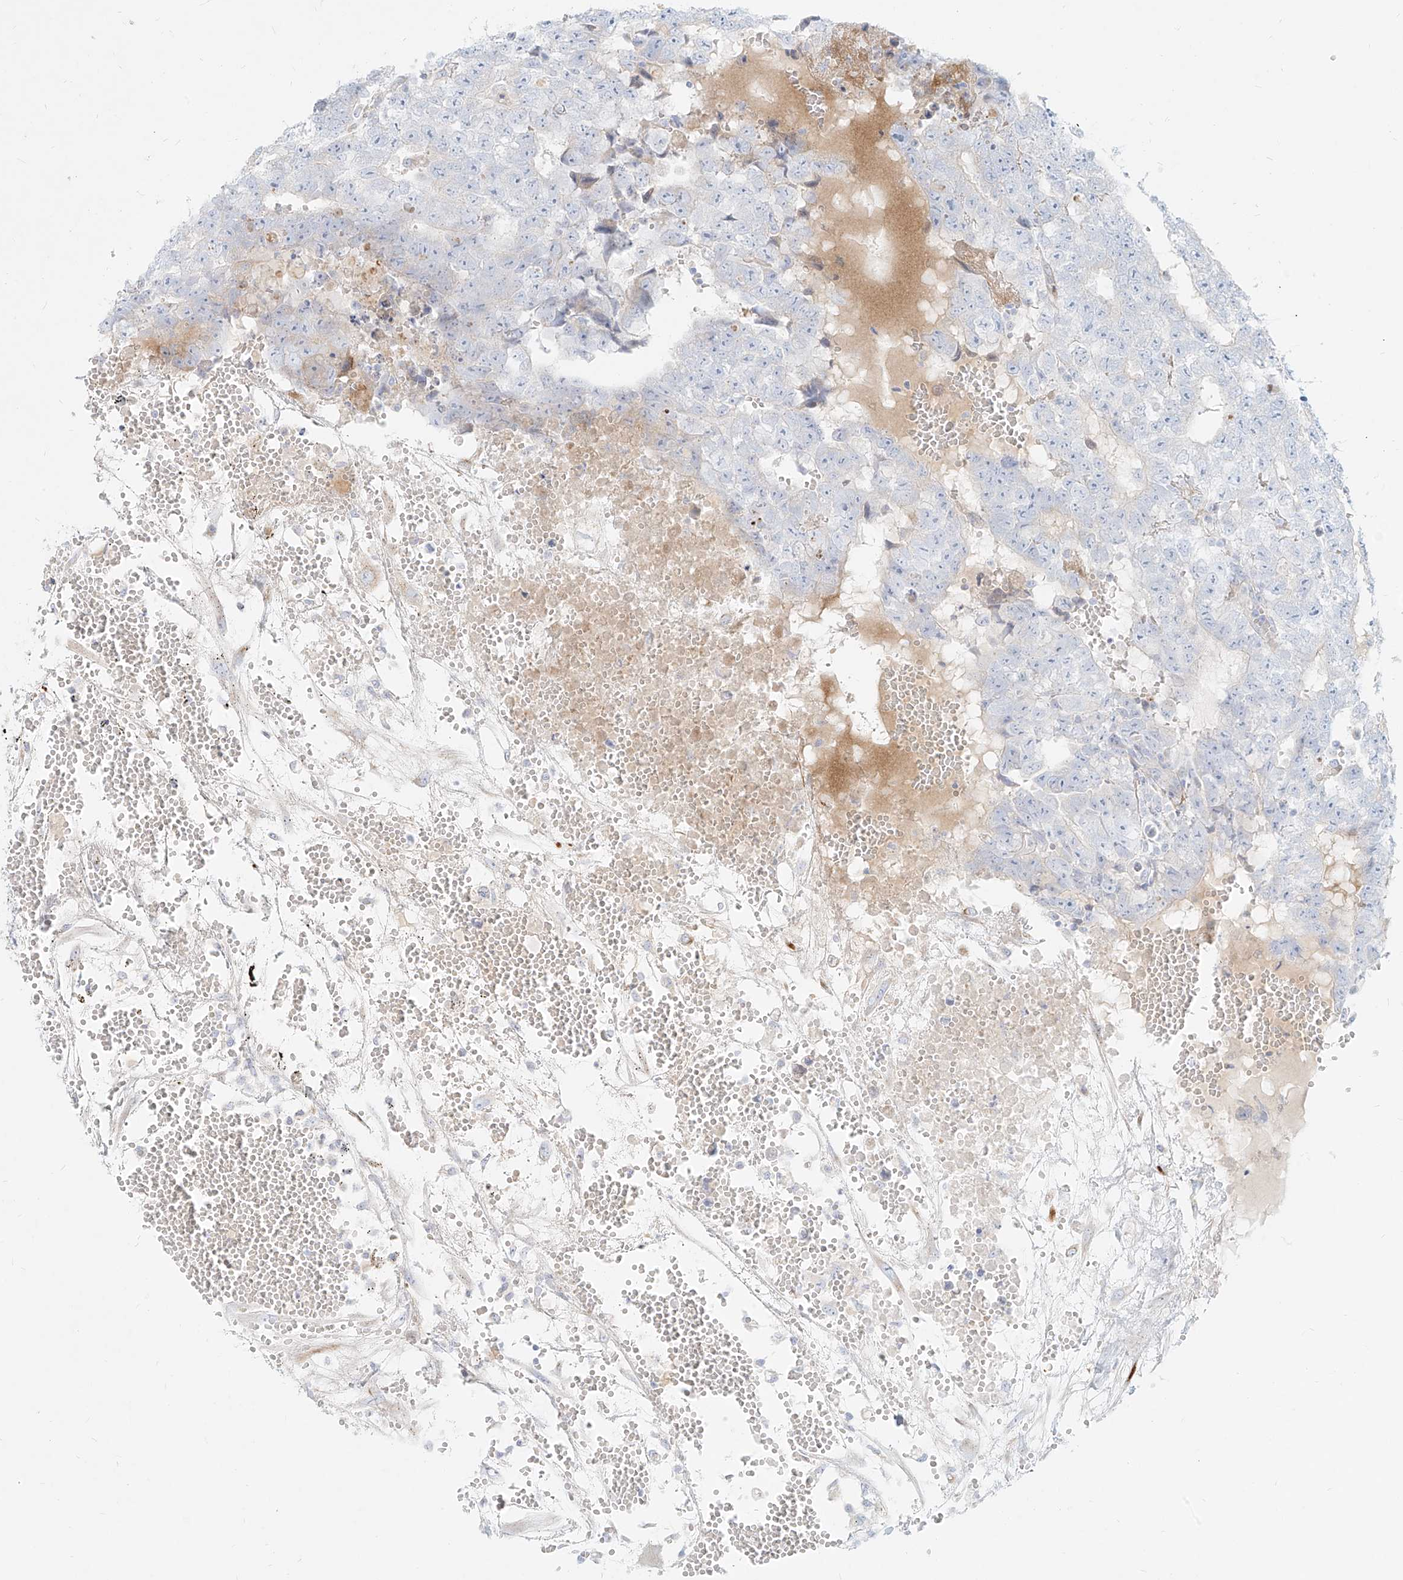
{"staining": {"intensity": "negative", "quantity": "none", "location": "none"}, "tissue": "testis cancer", "cell_type": "Tumor cells", "image_type": "cancer", "snomed": [{"axis": "morphology", "description": "Carcinoma, Embryonal, NOS"}, {"axis": "topography", "description": "Testis"}], "caption": "Tumor cells are negative for protein expression in human embryonal carcinoma (testis).", "gene": "MTX2", "patient": {"sex": "male", "age": 25}}